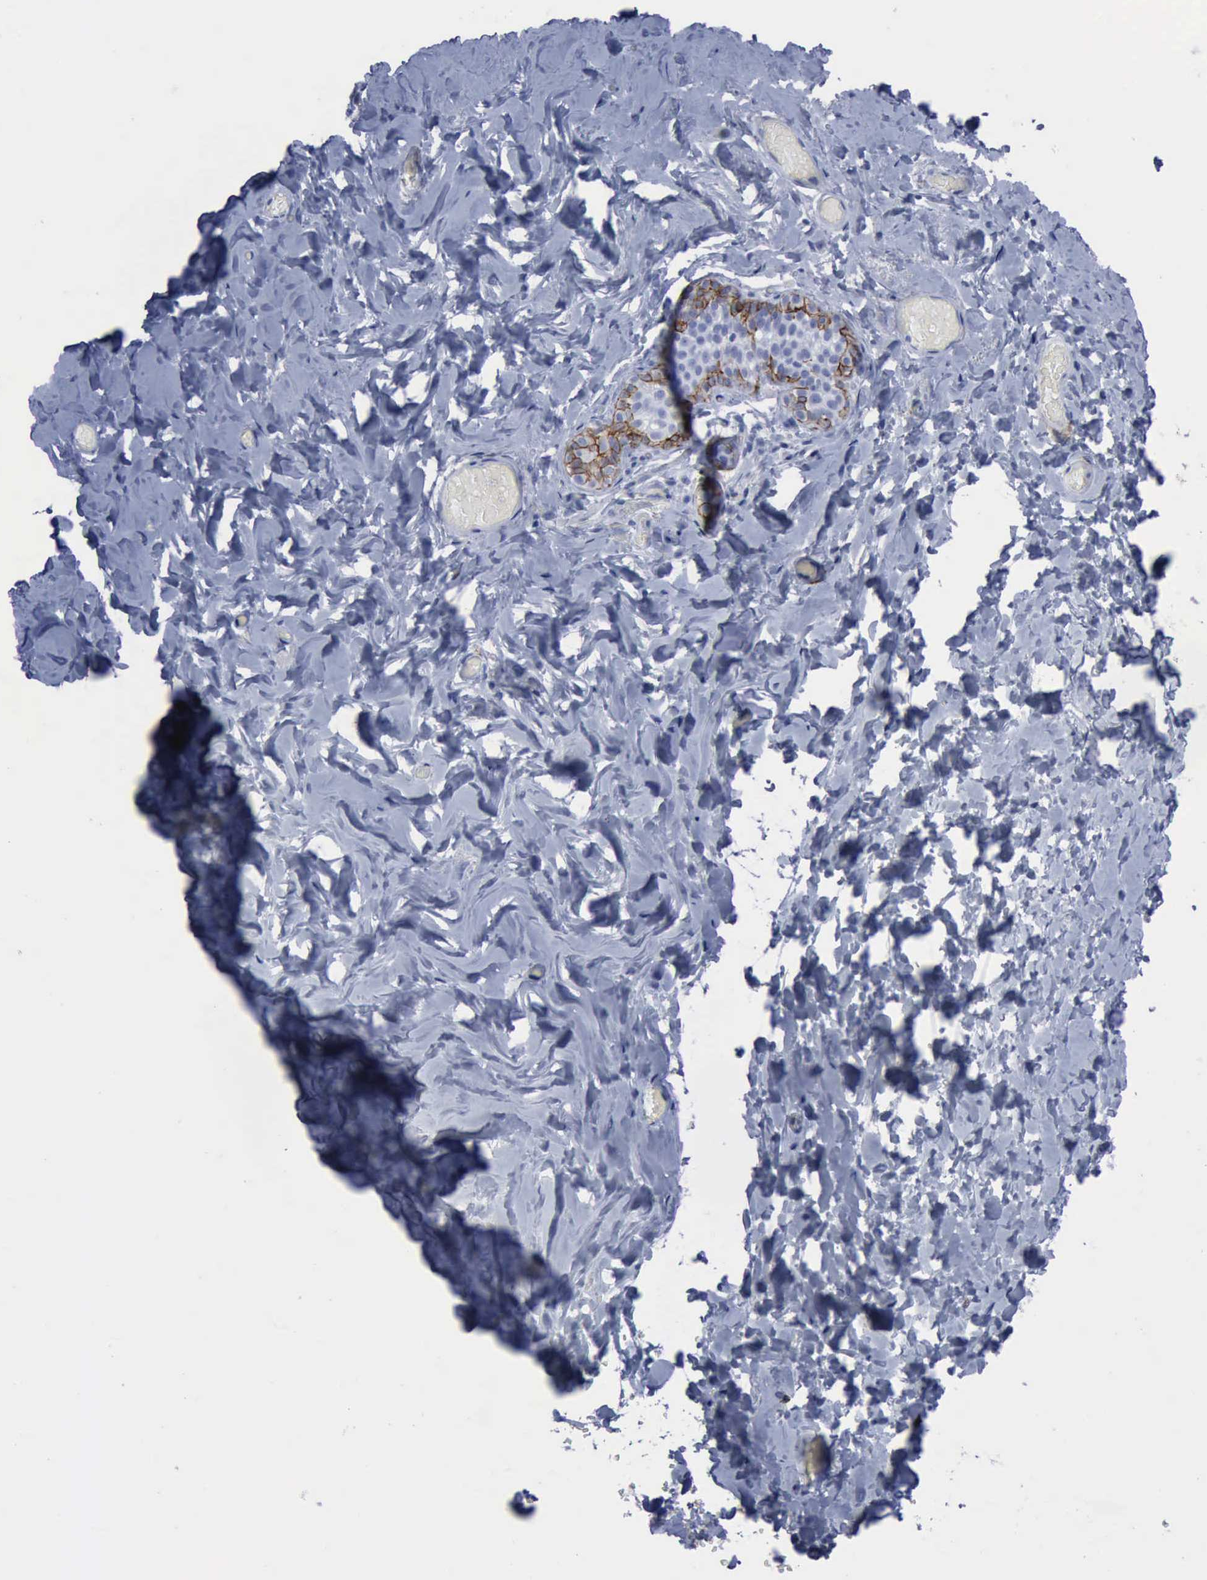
{"staining": {"intensity": "negative", "quantity": "none", "location": "none"}, "tissue": "breast", "cell_type": "Adipocytes", "image_type": "normal", "snomed": [{"axis": "morphology", "description": "Normal tissue, NOS"}, {"axis": "topography", "description": "Breast"}], "caption": "Immunohistochemistry (IHC) micrograph of unremarkable human breast stained for a protein (brown), which exhibits no positivity in adipocytes.", "gene": "NGFR", "patient": {"sex": "female", "age": 75}}